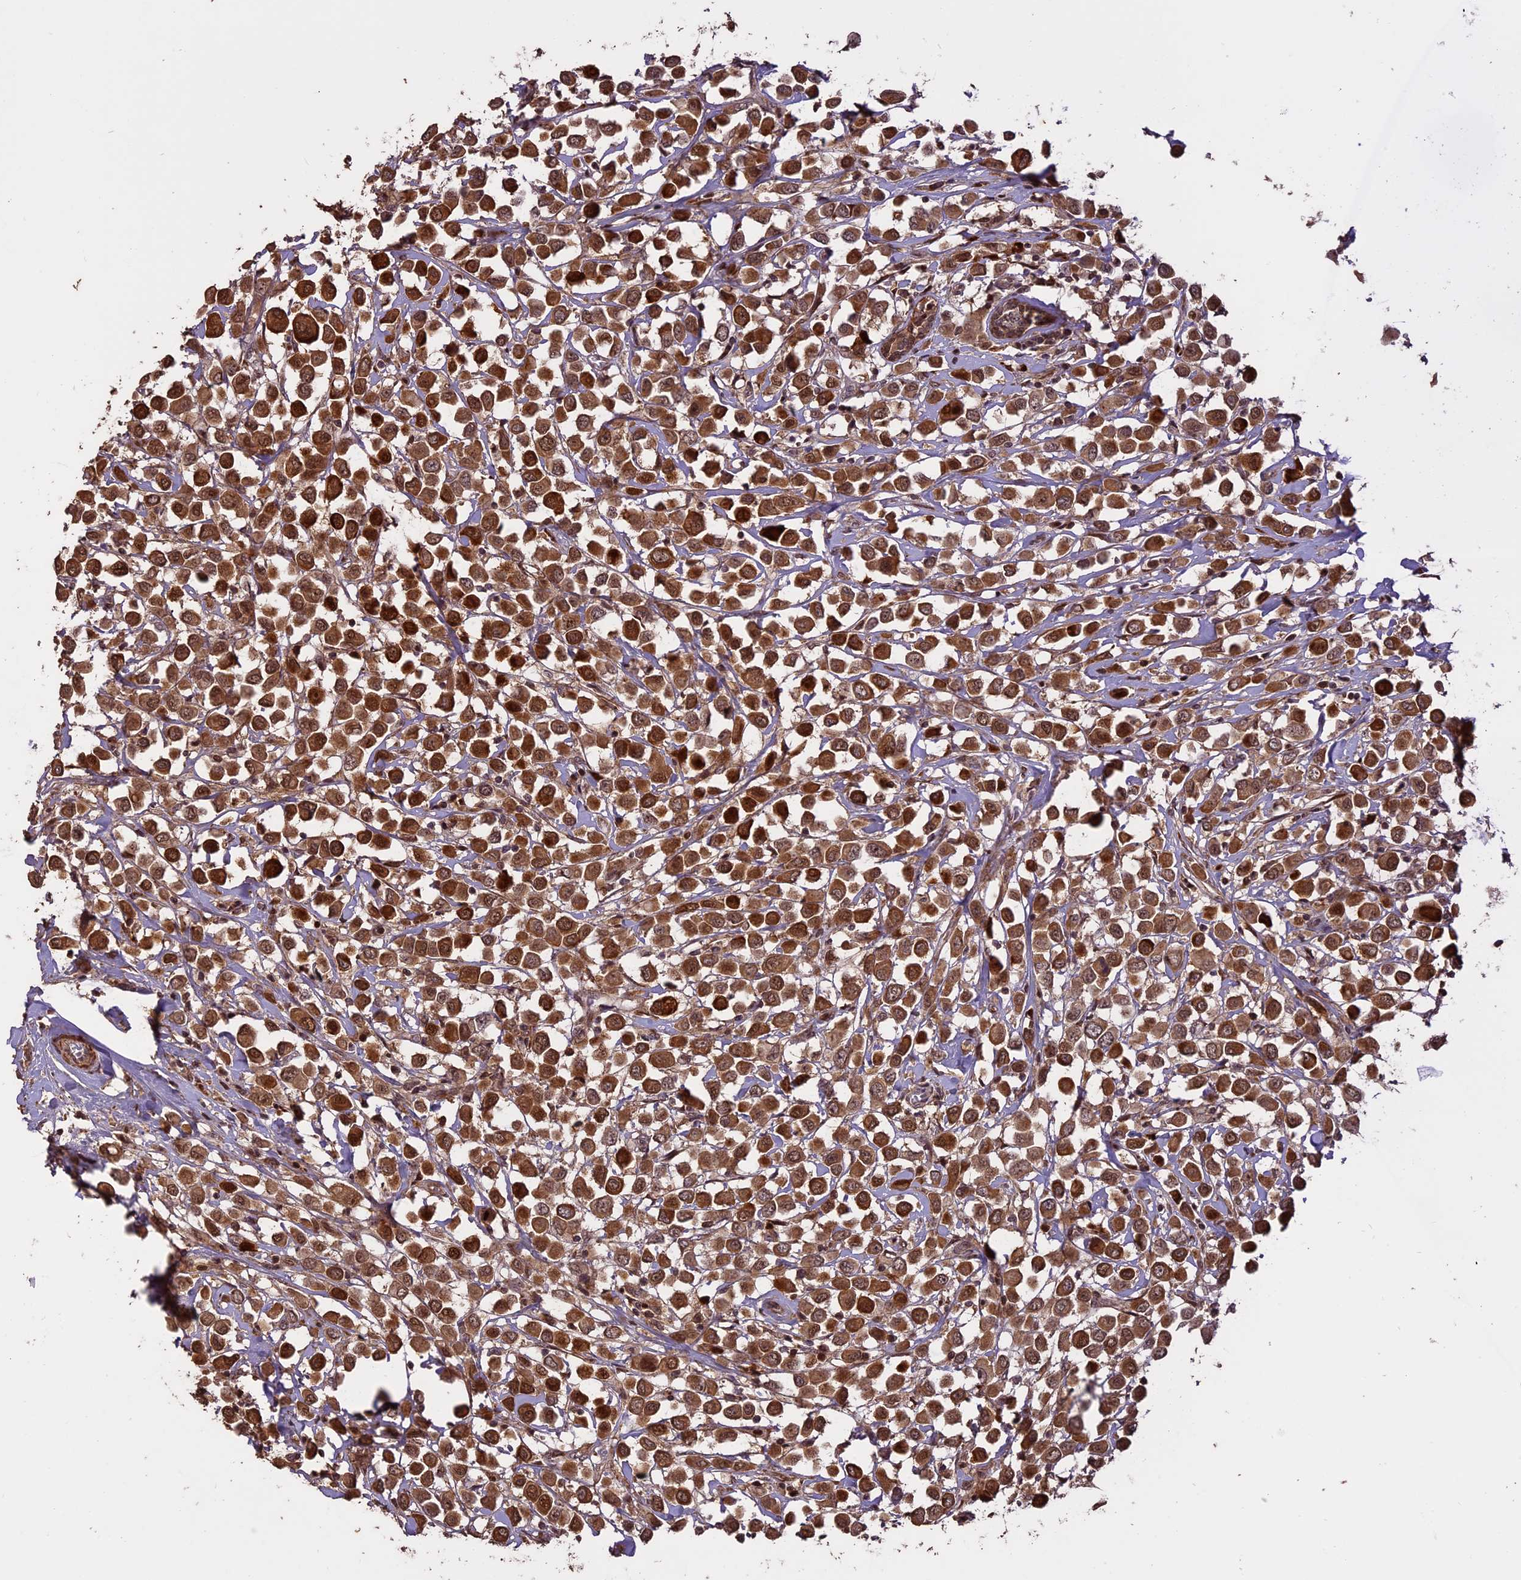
{"staining": {"intensity": "moderate", "quantity": ">75%", "location": "cytoplasmic/membranous,nuclear"}, "tissue": "breast cancer", "cell_type": "Tumor cells", "image_type": "cancer", "snomed": [{"axis": "morphology", "description": "Duct carcinoma"}, {"axis": "topography", "description": "Breast"}], "caption": "Protein staining of breast invasive ductal carcinoma tissue demonstrates moderate cytoplasmic/membranous and nuclear staining in about >75% of tumor cells.", "gene": "ENHO", "patient": {"sex": "female", "age": 61}}